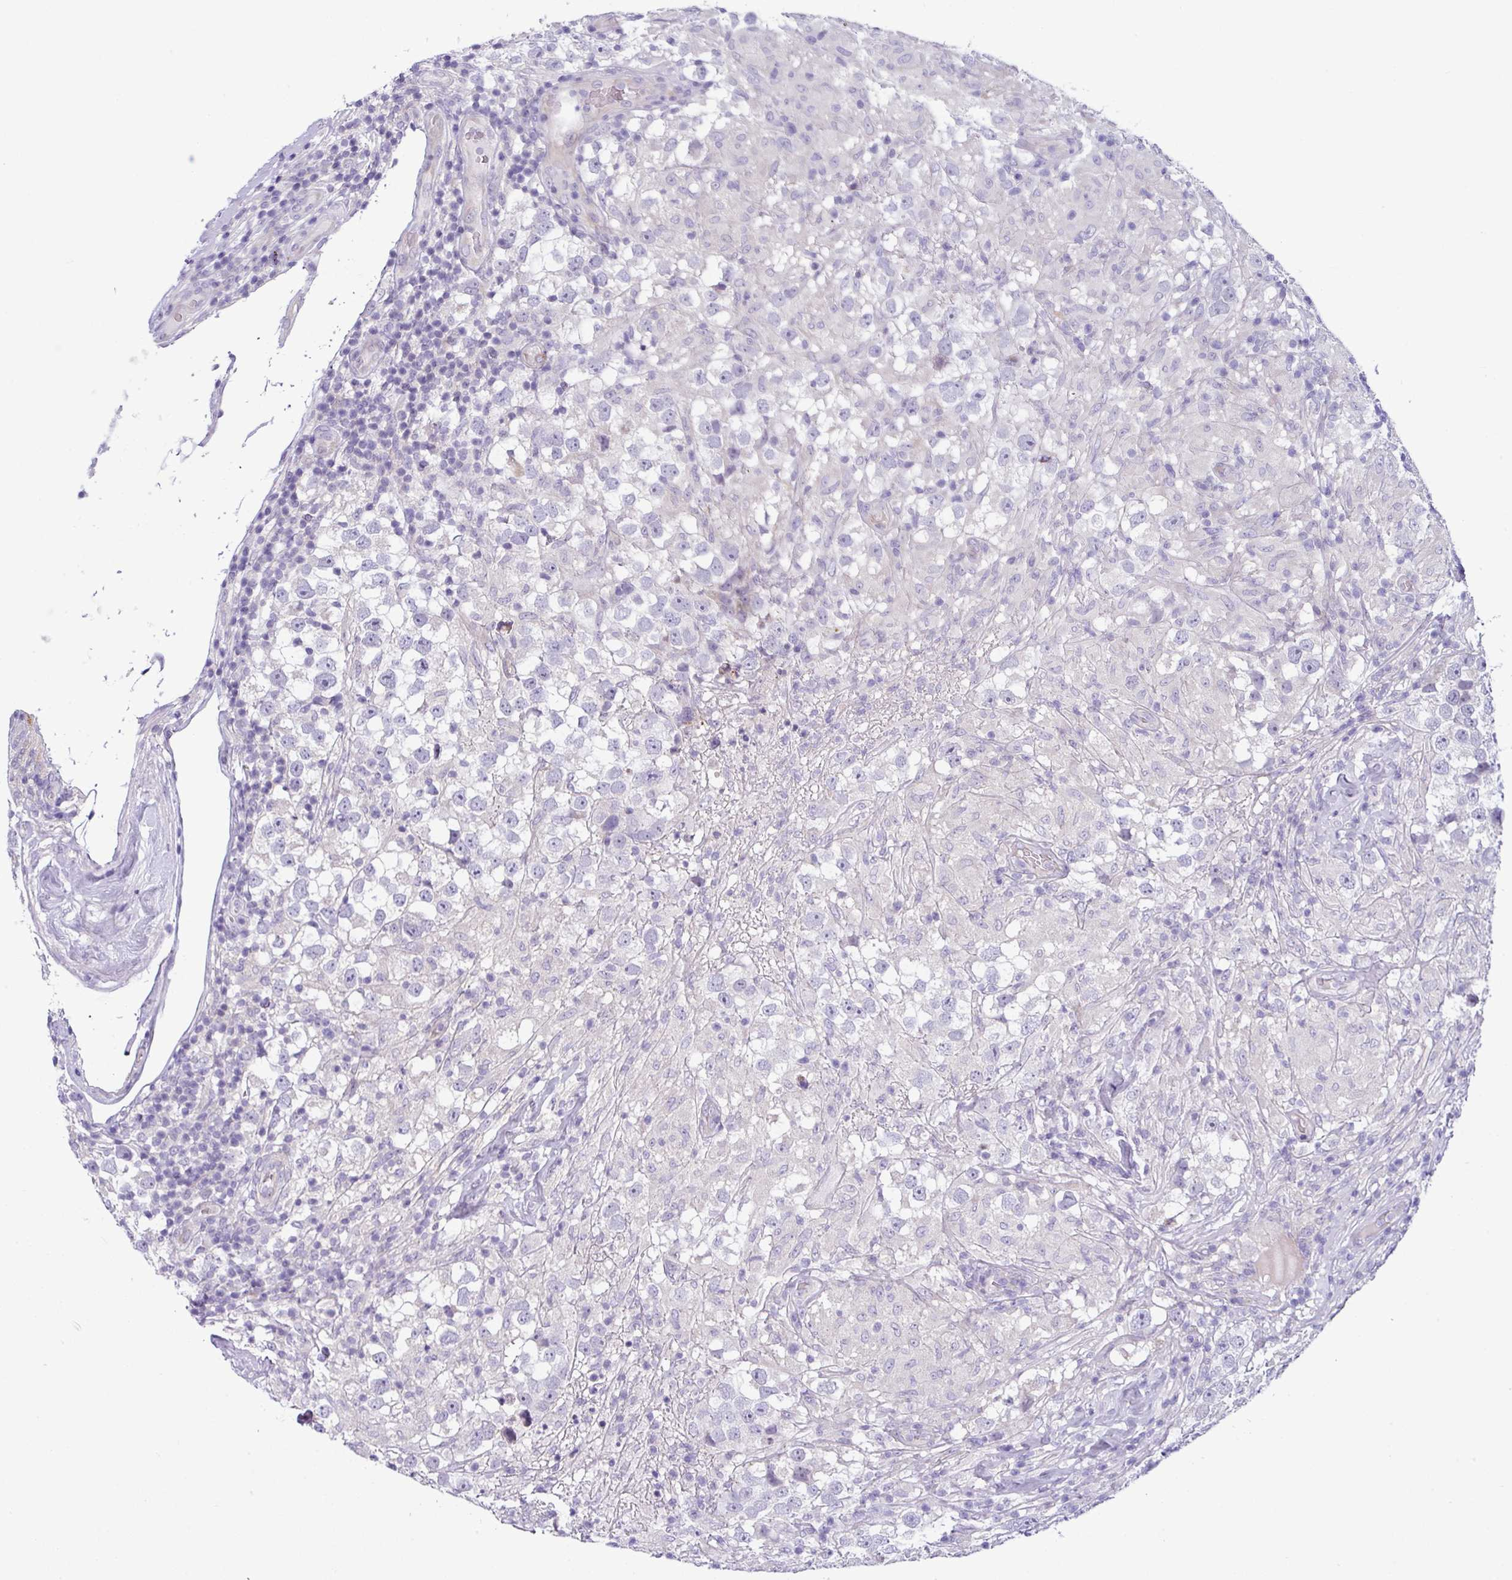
{"staining": {"intensity": "negative", "quantity": "none", "location": "none"}, "tissue": "testis cancer", "cell_type": "Tumor cells", "image_type": "cancer", "snomed": [{"axis": "morphology", "description": "Seminoma, NOS"}, {"axis": "topography", "description": "Testis"}], "caption": "The IHC image has no significant positivity in tumor cells of testis cancer tissue. (DAB (3,3'-diaminobenzidine) IHC, high magnification).", "gene": "ACAP3", "patient": {"sex": "male", "age": 46}}